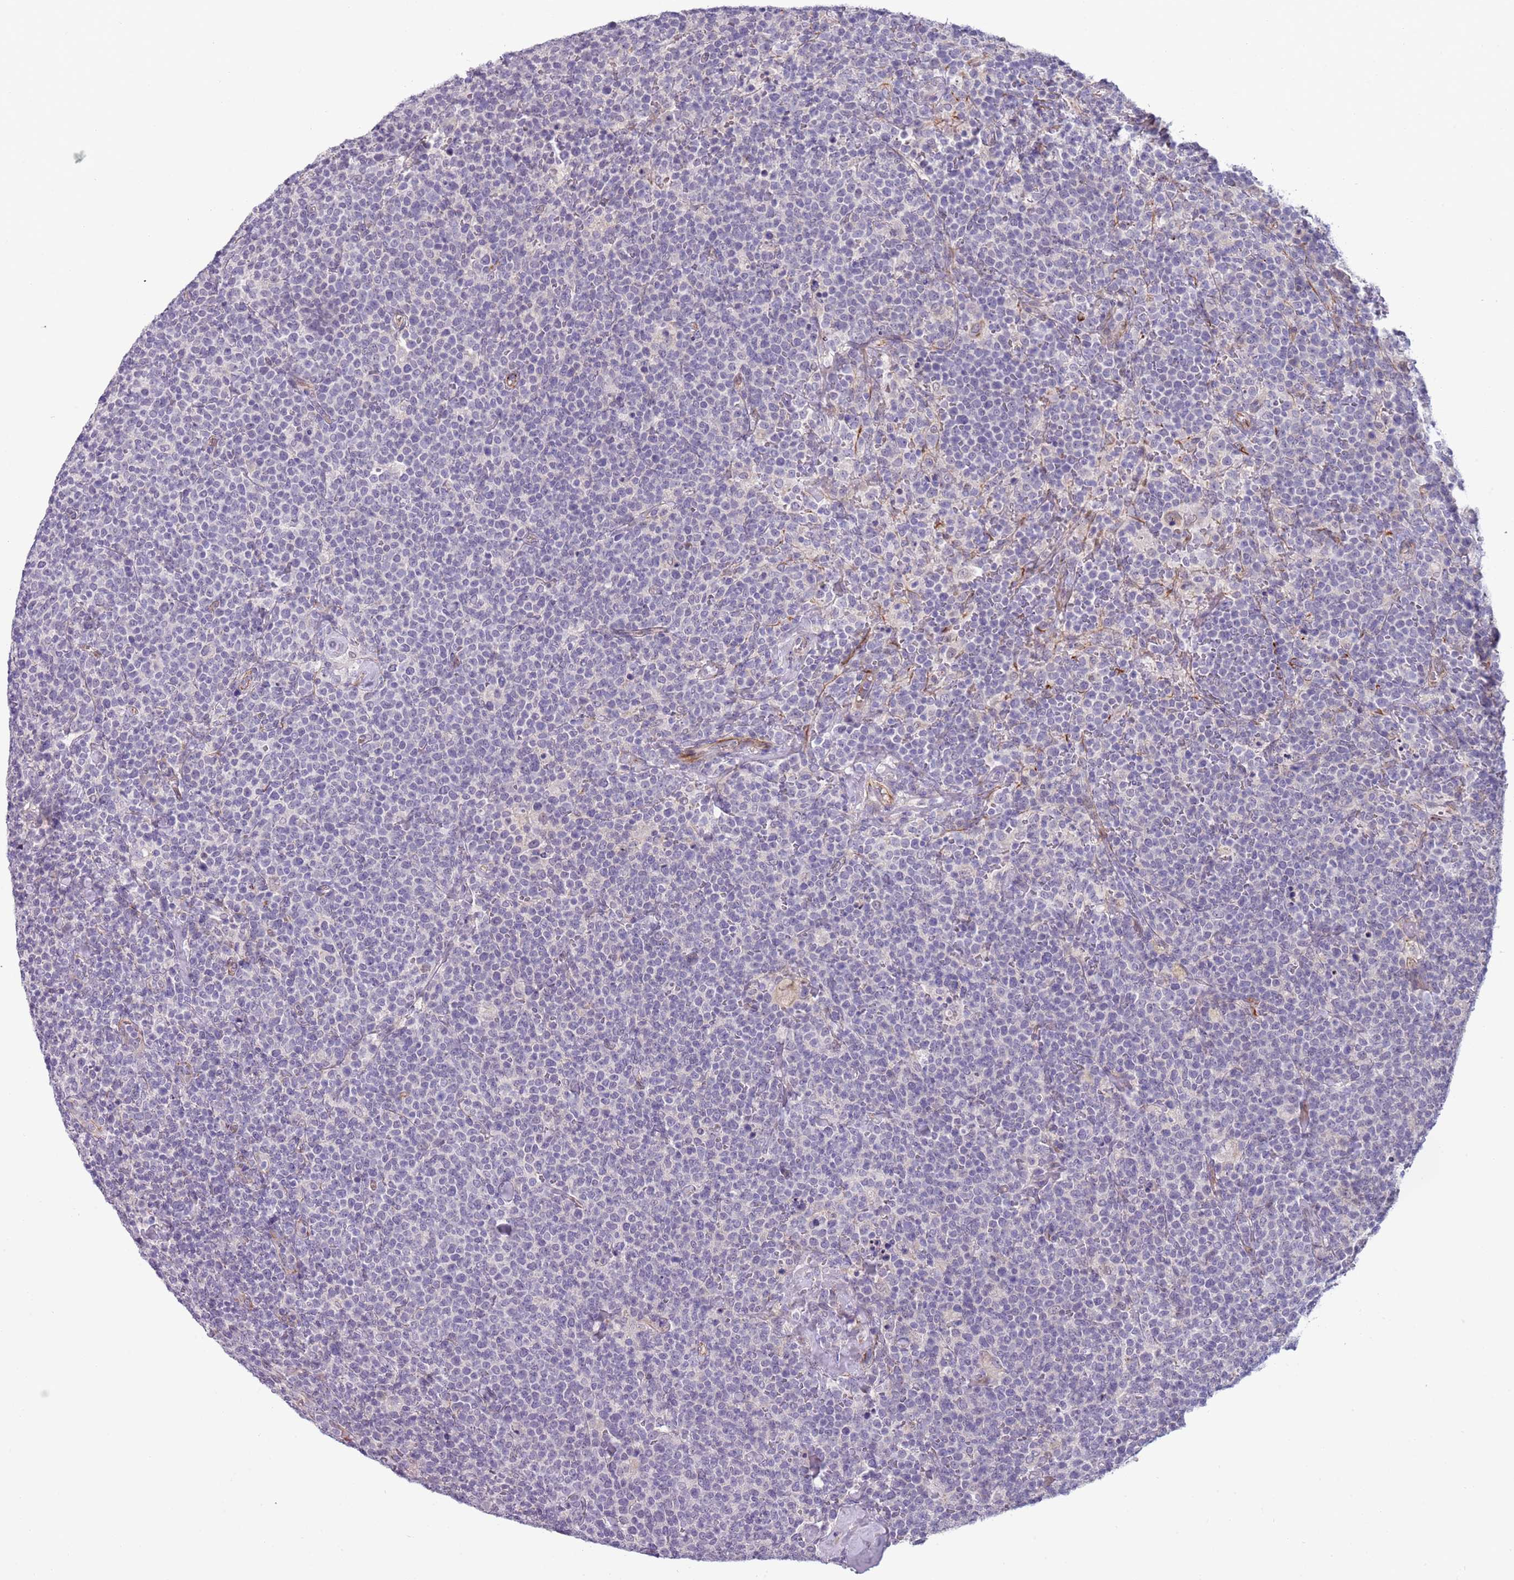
{"staining": {"intensity": "negative", "quantity": "none", "location": "none"}, "tissue": "lymphoma", "cell_type": "Tumor cells", "image_type": "cancer", "snomed": [{"axis": "morphology", "description": "Malignant lymphoma, non-Hodgkin's type, High grade"}, {"axis": "topography", "description": "Lymph node"}], "caption": "This is an immunohistochemistry (IHC) micrograph of human lymphoma. There is no staining in tumor cells.", "gene": "NBPF3", "patient": {"sex": "male", "age": 61}}